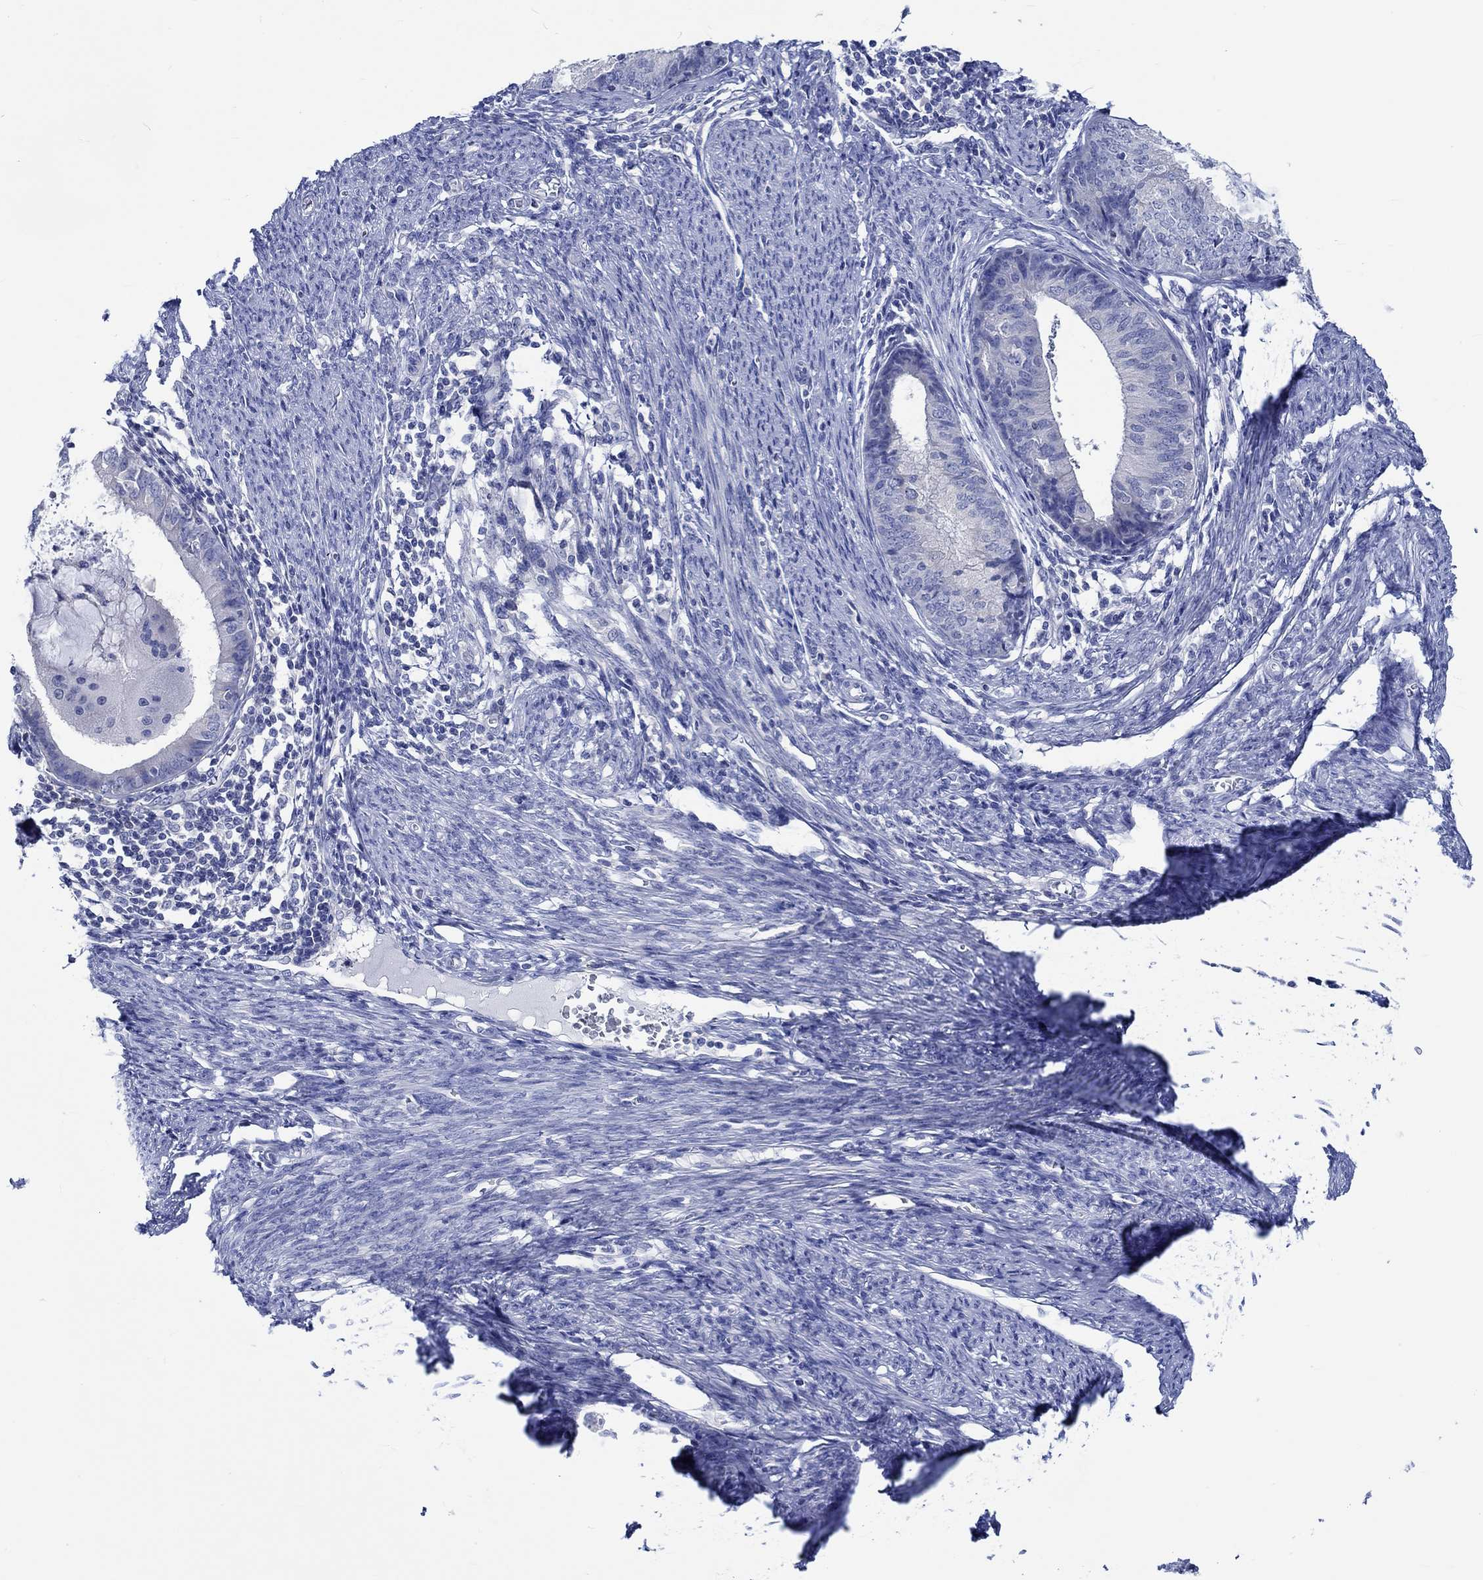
{"staining": {"intensity": "negative", "quantity": "none", "location": "none"}, "tissue": "endometrial cancer", "cell_type": "Tumor cells", "image_type": "cancer", "snomed": [{"axis": "morphology", "description": "Adenocarcinoma, NOS"}, {"axis": "topography", "description": "Endometrium"}], "caption": "A photomicrograph of endometrial cancer stained for a protein displays no brown staining in tumor cells.", "gene": "PTPRN2", "patient": {"sex": "female", "age": 57}}